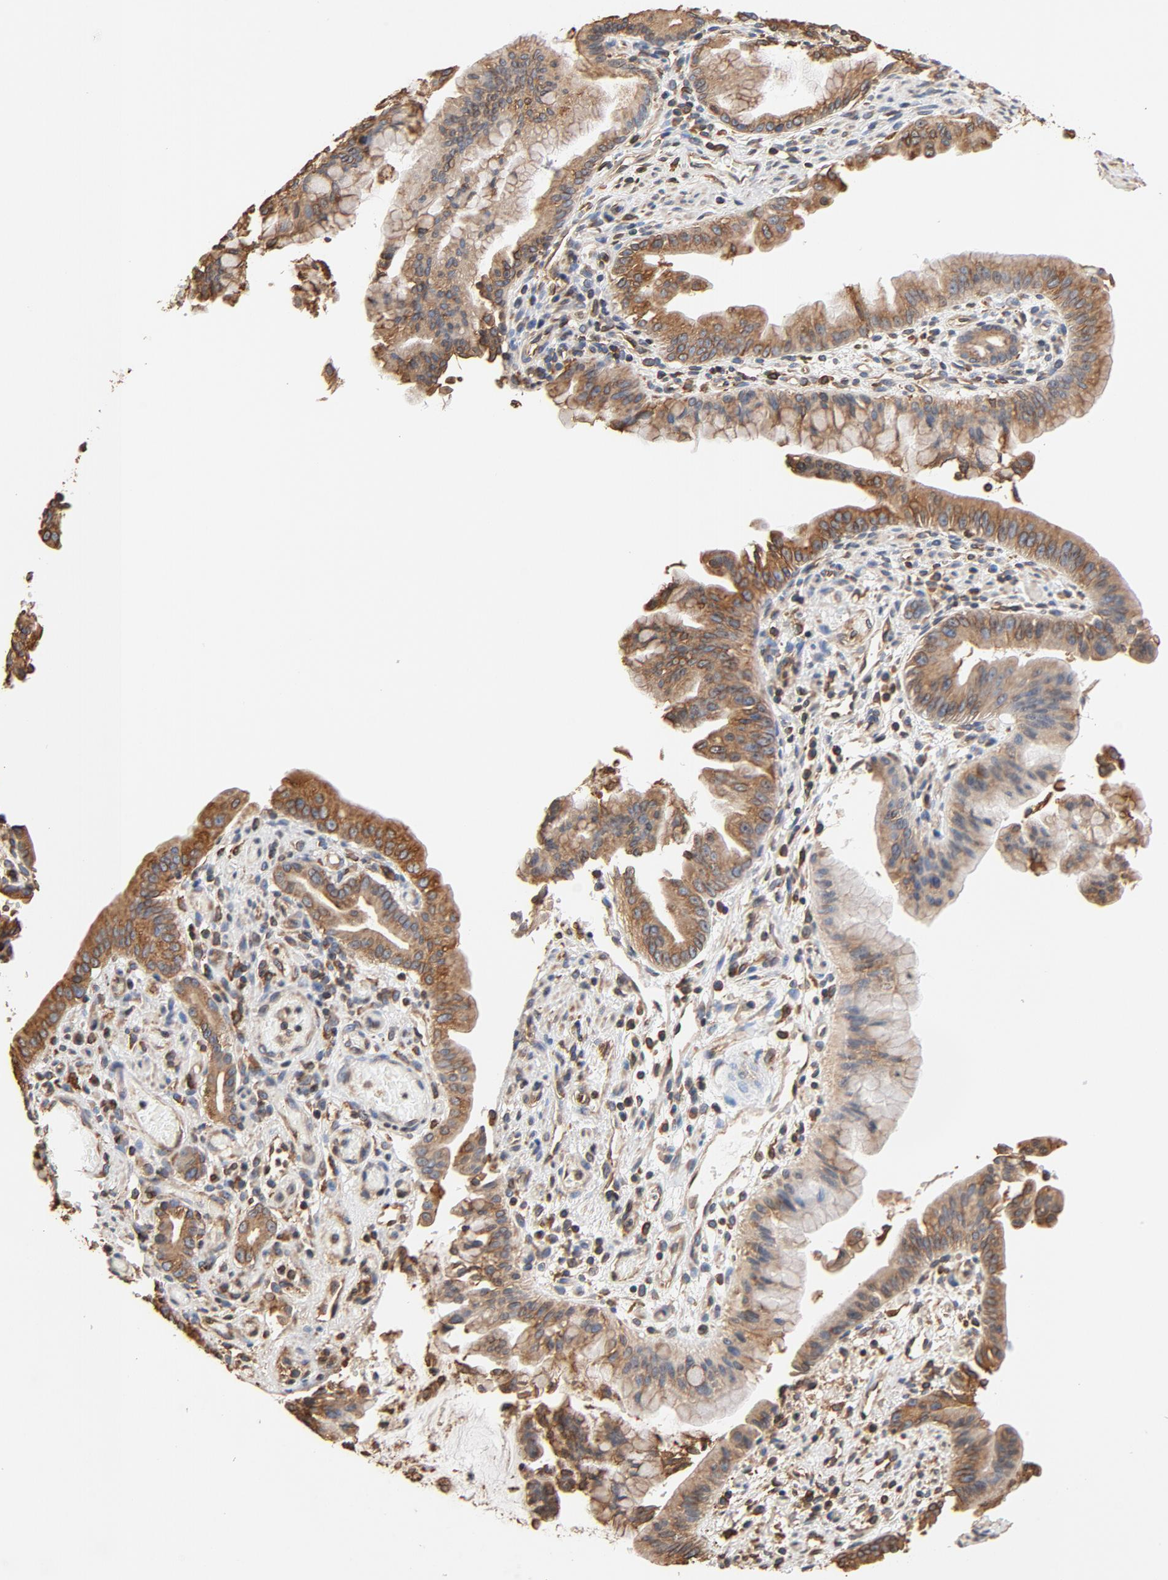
{"staining": {"intensity": "moderate", "quantity": ">75%", "location": "cytoplasmic/membranous"}, "tissue": "pancreatic cancer", "cell_type": "Tumor cells", "image_type": "cancer", "snomed": [{"axis": "morphology", "description": "Adenocarcinoma, NOS"}, {"axis": "topography", "description": "Pancreas"}], "caption": "Immunohistochemical staining of pancreatic cancer demonstrates medium levels of moderate cytoplasmic/membranous positivity in about >75% of tumor cells. Using DAB (3,3'-diaminobenzidine) (brown) and hematoxylin (blue) stains, captured at high magnification using brightfield microscopy.", "gene": "BCAP31", "patient": {"sex": "male", "age": 59}}